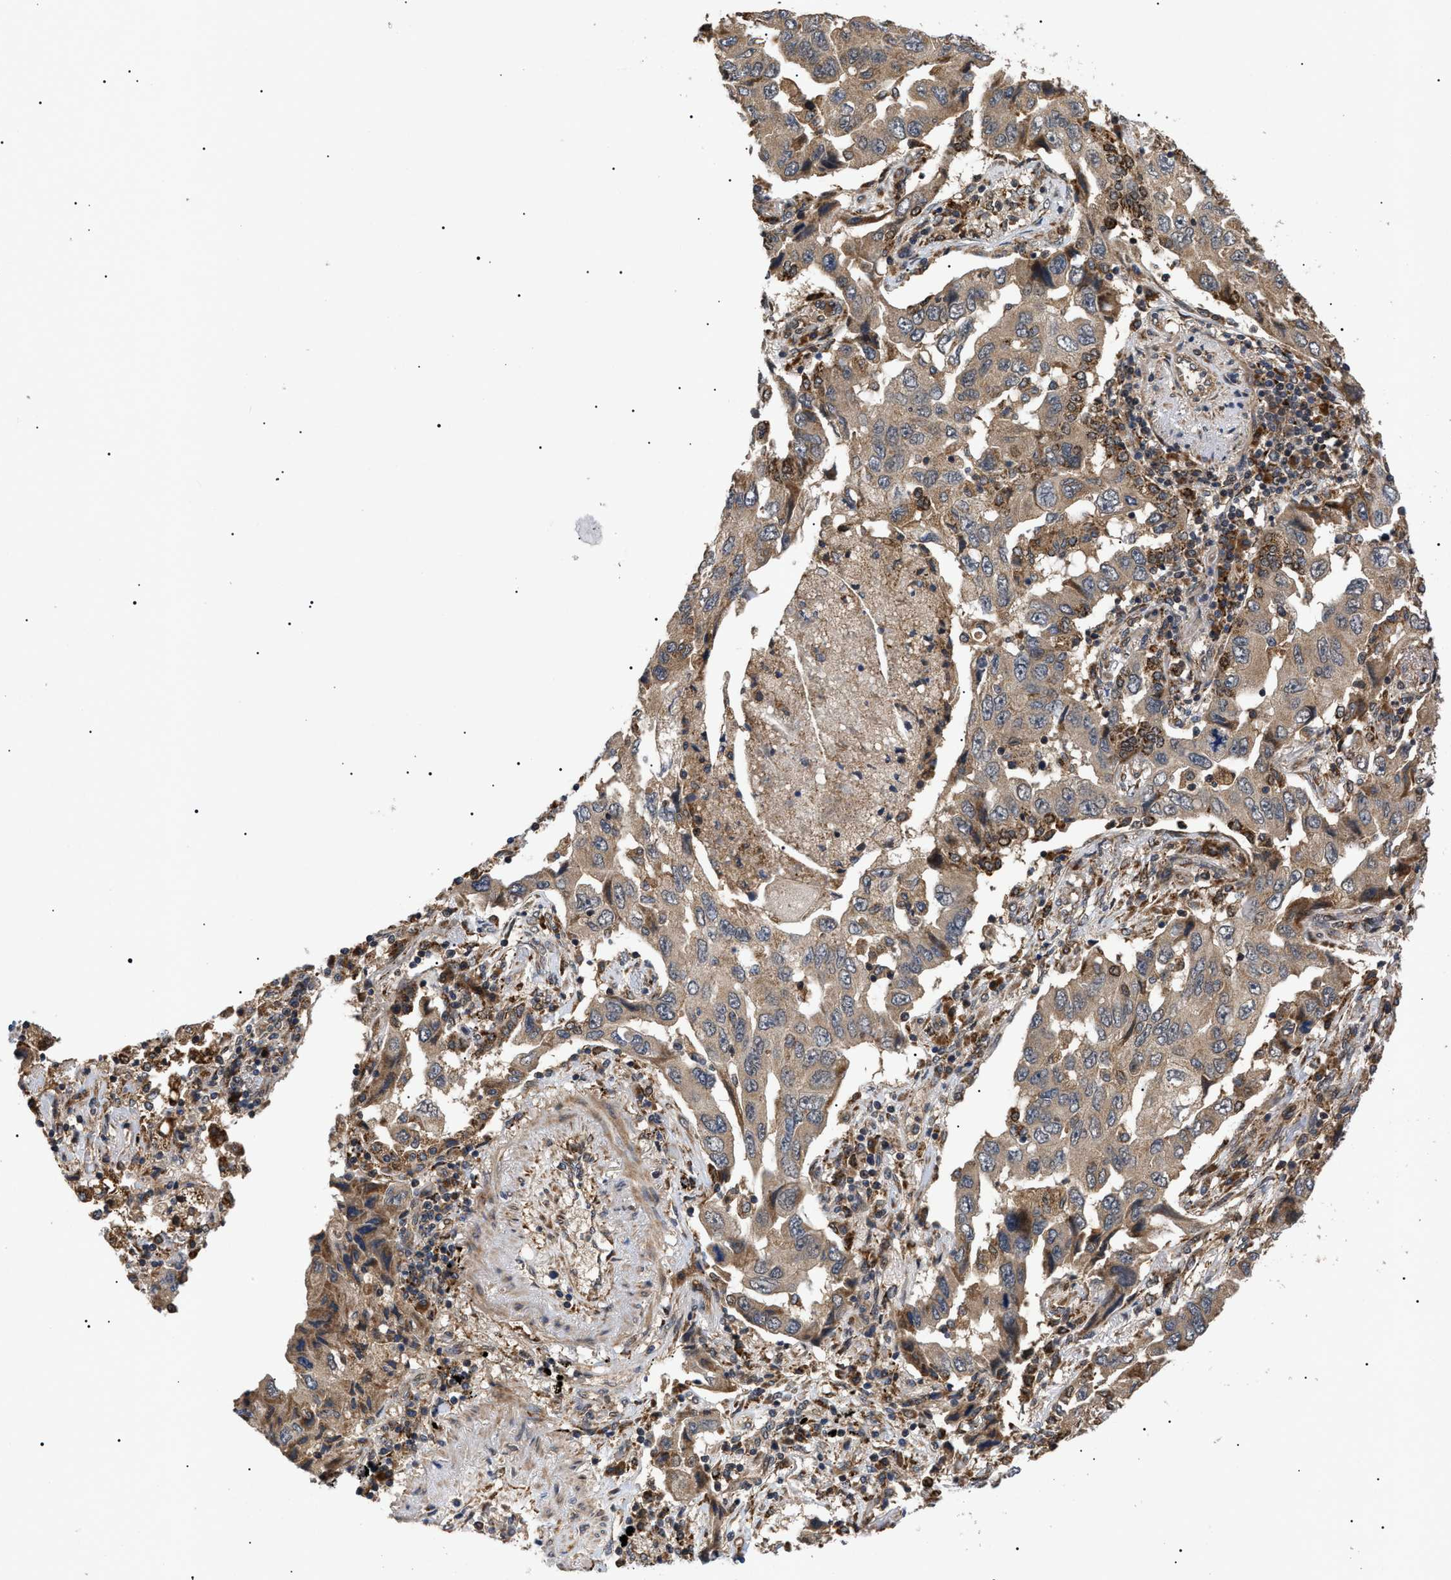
{"staining": {"intensity": "weak", "quantity": ">75%", "location": "cytoplasmic/membranous"}, "tissue": "lung cancer", "cell_type": "Tumor cells", "image_type": "cancer", "snomed": [{"axis": "morphology", "description": "Adenocarcinoma, NOS"}, {"axis": "topography", "description": "Lung"}], "caption": "There is low levels of weak cytoplasmic/membranous staining in tumor cells of lung cancer (adenocarcinoma), as demonstrated by immunohistochemical staining (brown color).", "gene": "ASTL", "patient": {"sex": "female", "age": 65}}